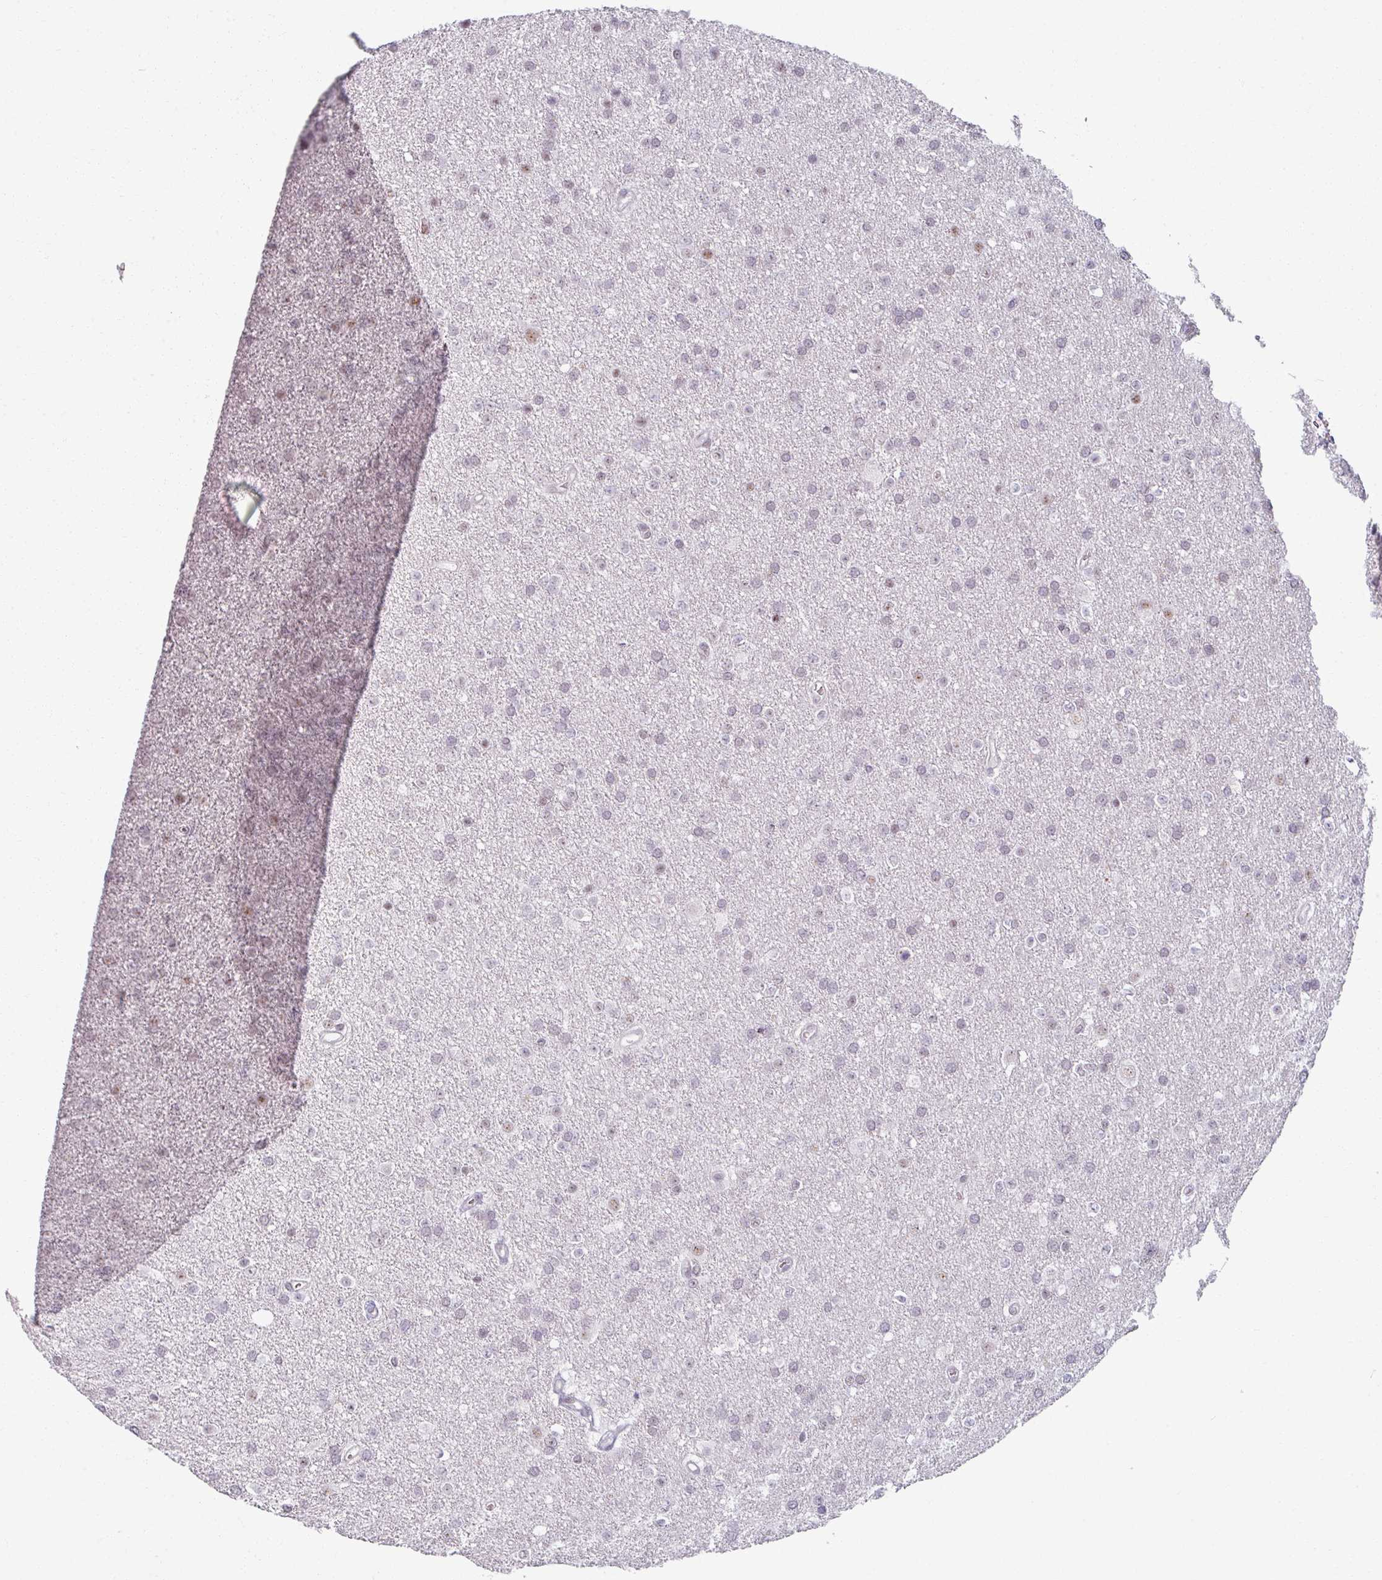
{"staining": {"intensity": "weak", "quantity": "<25%", "location": "nuclear"}, "tissue": "glioma", "cell_type": "Tumor cells", "image_type": "cancer", "snomed": [{"axis": "morphology", "description": "Glioma, malignant, Low grade"}, {"axis": "topography", "description": "Brain"}], "caption": "This image is of malignant glioma (low-grade) stained with IHC to label a protein in brown with the nuclei are counter-stained blue. There is no staining in tumor cells. (Brightfield microscopy of DAB (3,3'-diaminobenzidine) IHC at high magnification).", "gene": "NCOR1", "patient": {"sex": "female", "age": 34}}